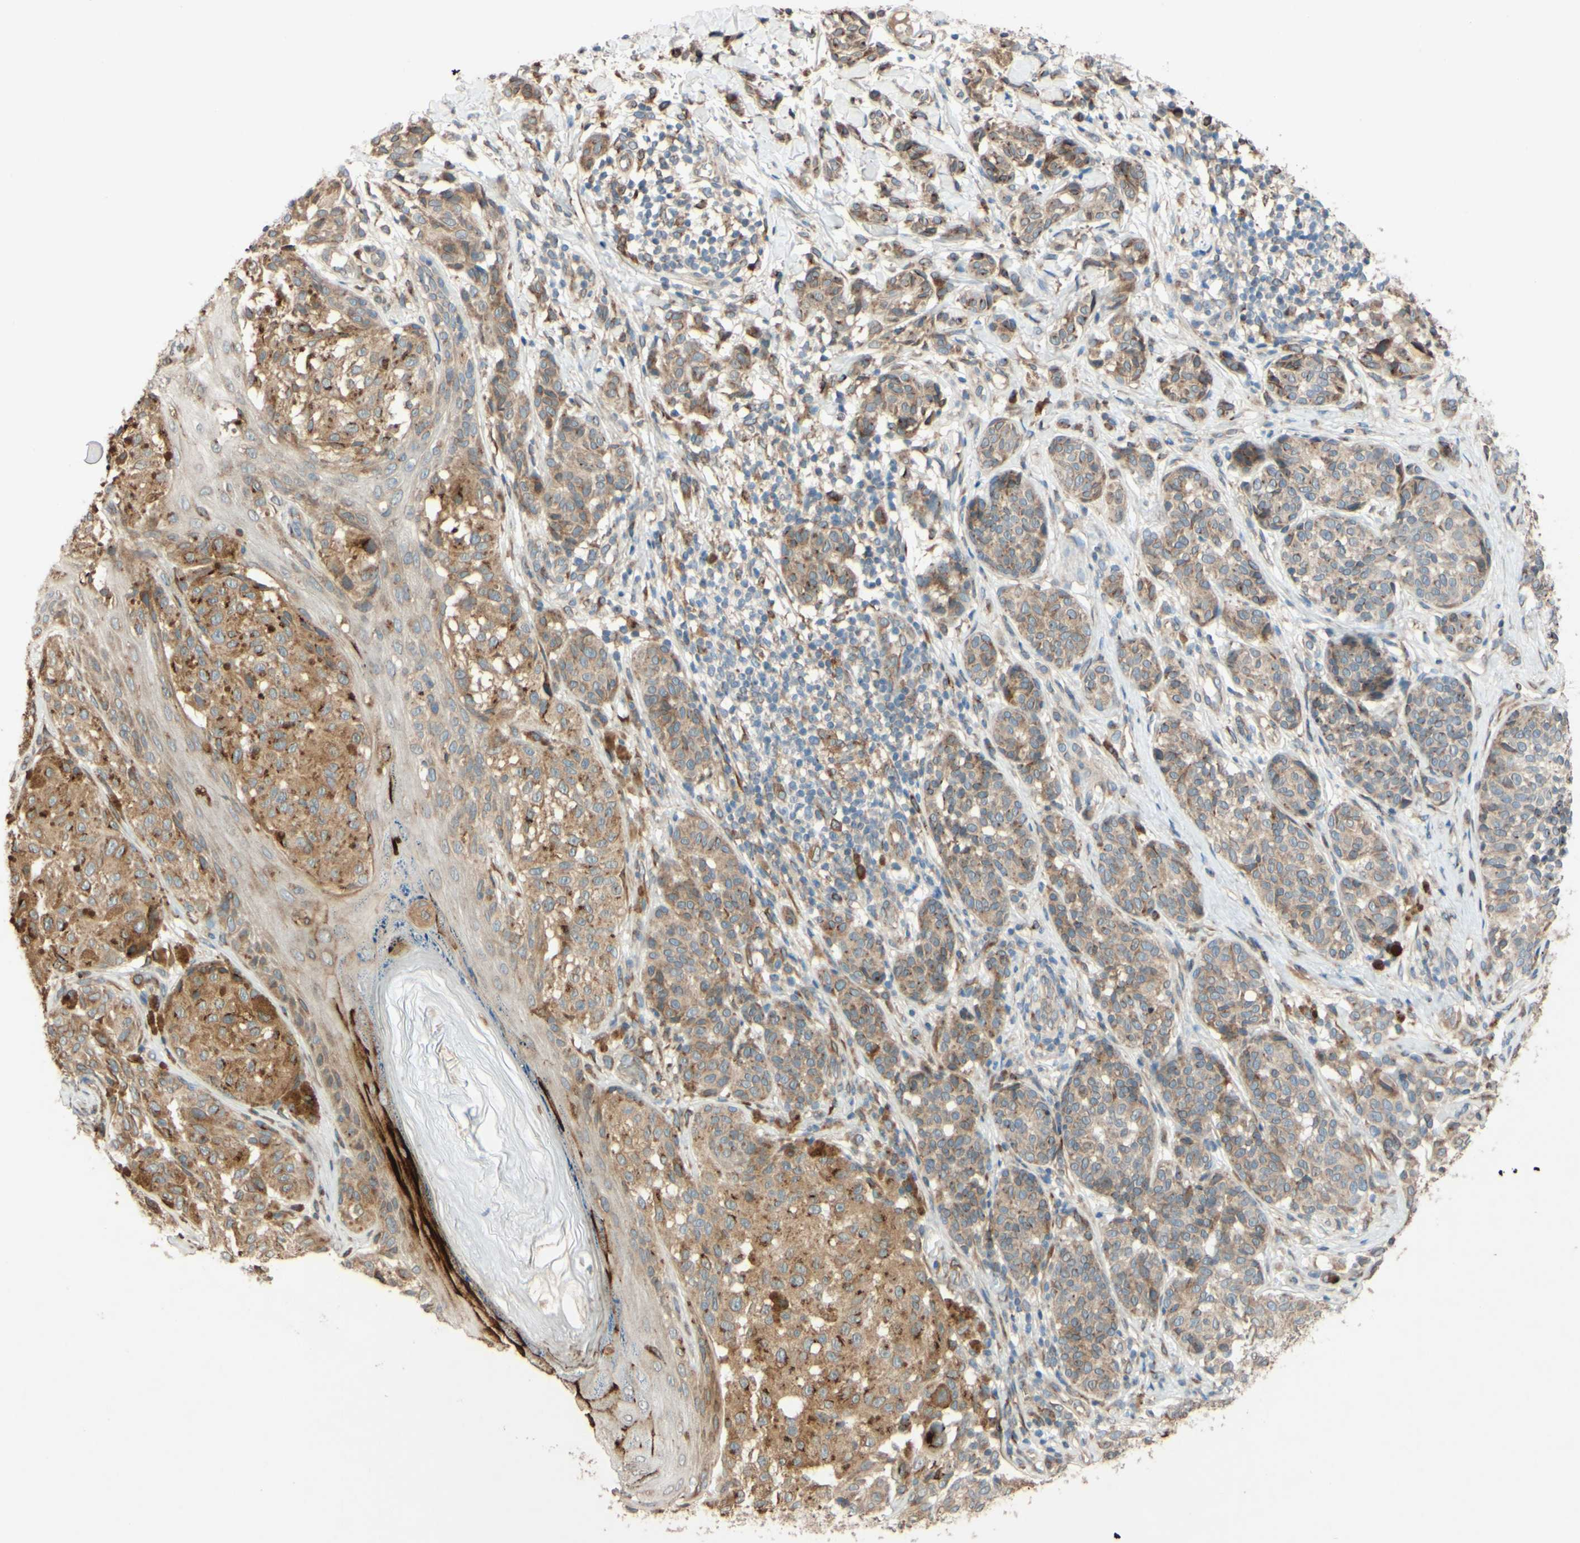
{"staining": {"intensity": "strong", "quantity": "25%-75%", "location": "cytoplasmic/membranous,nuclear"}, "tissue": "melanoma", "cell_type": "Tumor cells", "image_type": "cancer", "snomed": [{"axis": "morphology", "description": "Malignant melanoma, NOS"}, {"axis": "topography", "description": "Skin"}], "caption": "Melanoma was stained to show a protein in brown. There is high levels of strong cytoplasmic/membranous and nuclear staining in approximately 25%-75% of tumor cells.", "gene": "PTPRU", "patient": {"sex": "female", "age": 46}}